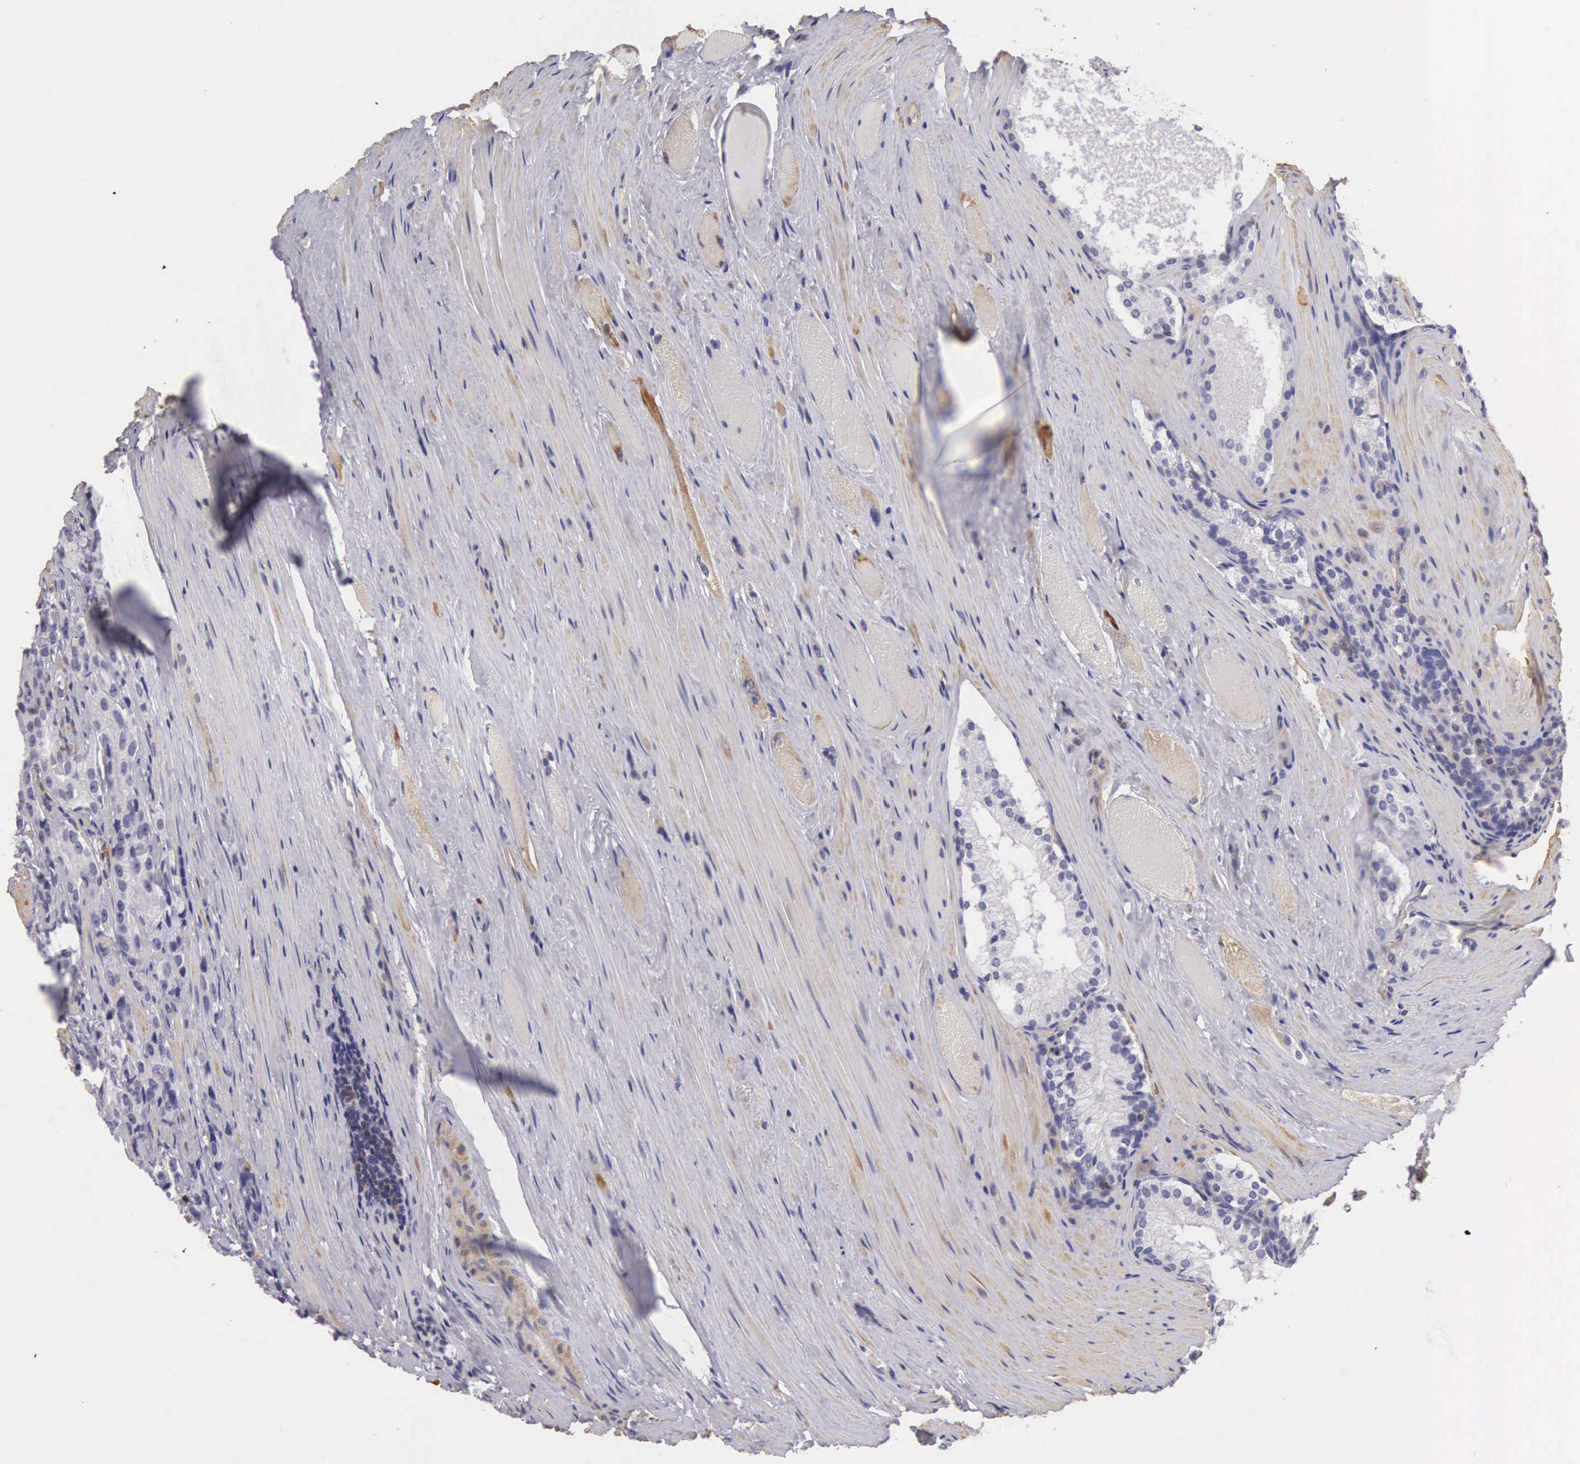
{"staining": {"intensity": "negative", "quantity": "none", "location": "none"}, "tissue": "prostate cancer", "cell_type": "Tumor cells", "image_type": "cancer", "snomed": [{"axis": "morphology", "description": "Adenocarcinoma, Medium grade"}, {"axis": "topography", "description": "Prostate"}], "caption": "Immunohistochemical staining of human prostate cancer (medium-grade adenocarcinoma) shows no significant expression in tumor cells.", "gene": "OSBPL3", "patient": {"sex": "male", "age": 72}}